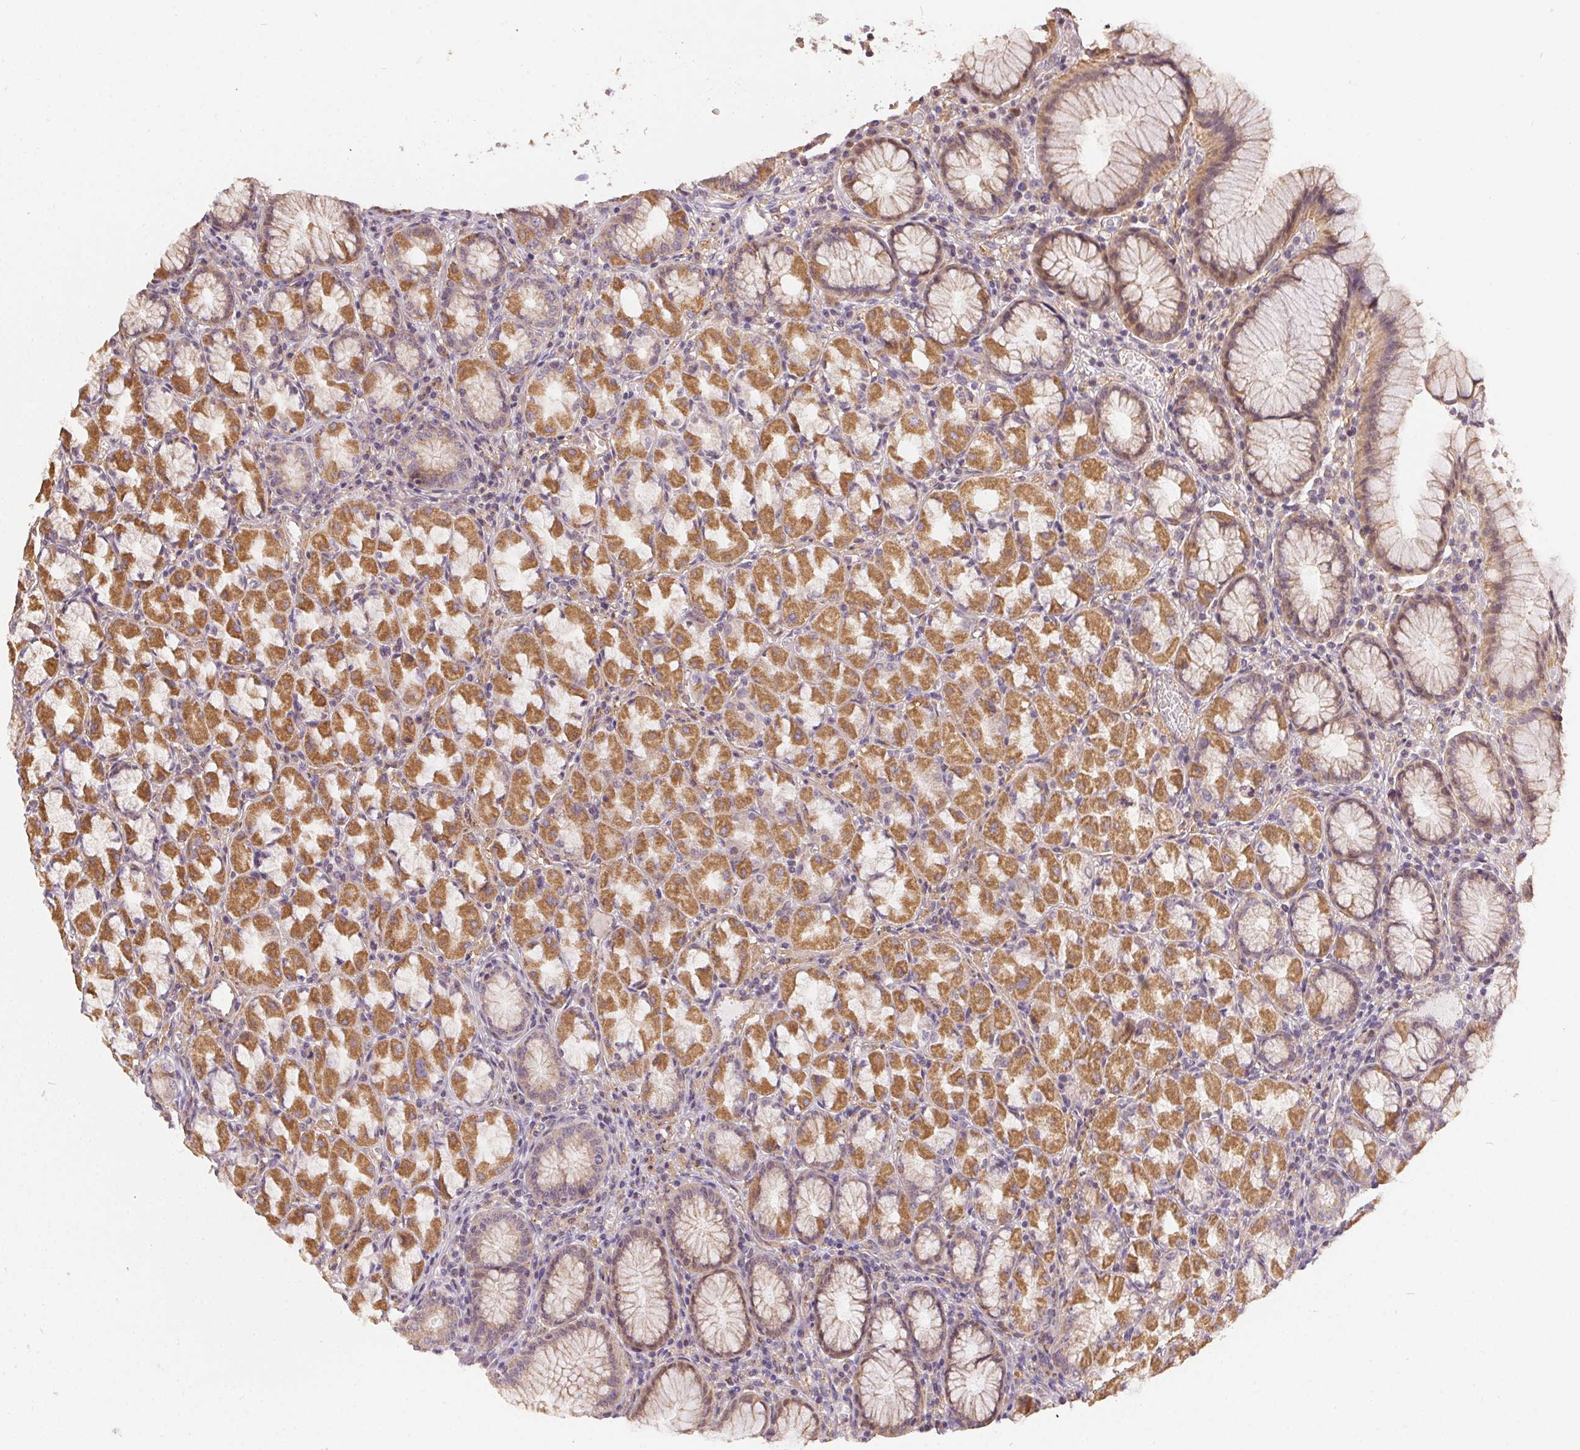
{"staining": {"intensity": "moderate", "quantity": "25%-75%", "location": "cytoplasmic/membranous"}, "tissue": "stomach", "cell_type": "Glandular cells", "image_type": "normal", "snomed": [{"axis": "morphology", "description": "Normal tissue, NOS"}, {"axis": "topography", "description": "Stomach"}], "caption": "A brown stain labels moderate cytoplasmic/membranous expression of a protein in glandular cells of normal stomach. (Stains: DAB in brown, nuclei in blue, Microscopy: brightfield microscopy at high magnification).", "gene": "REV3L", "patient": {"sex": "male", "age": 55}}